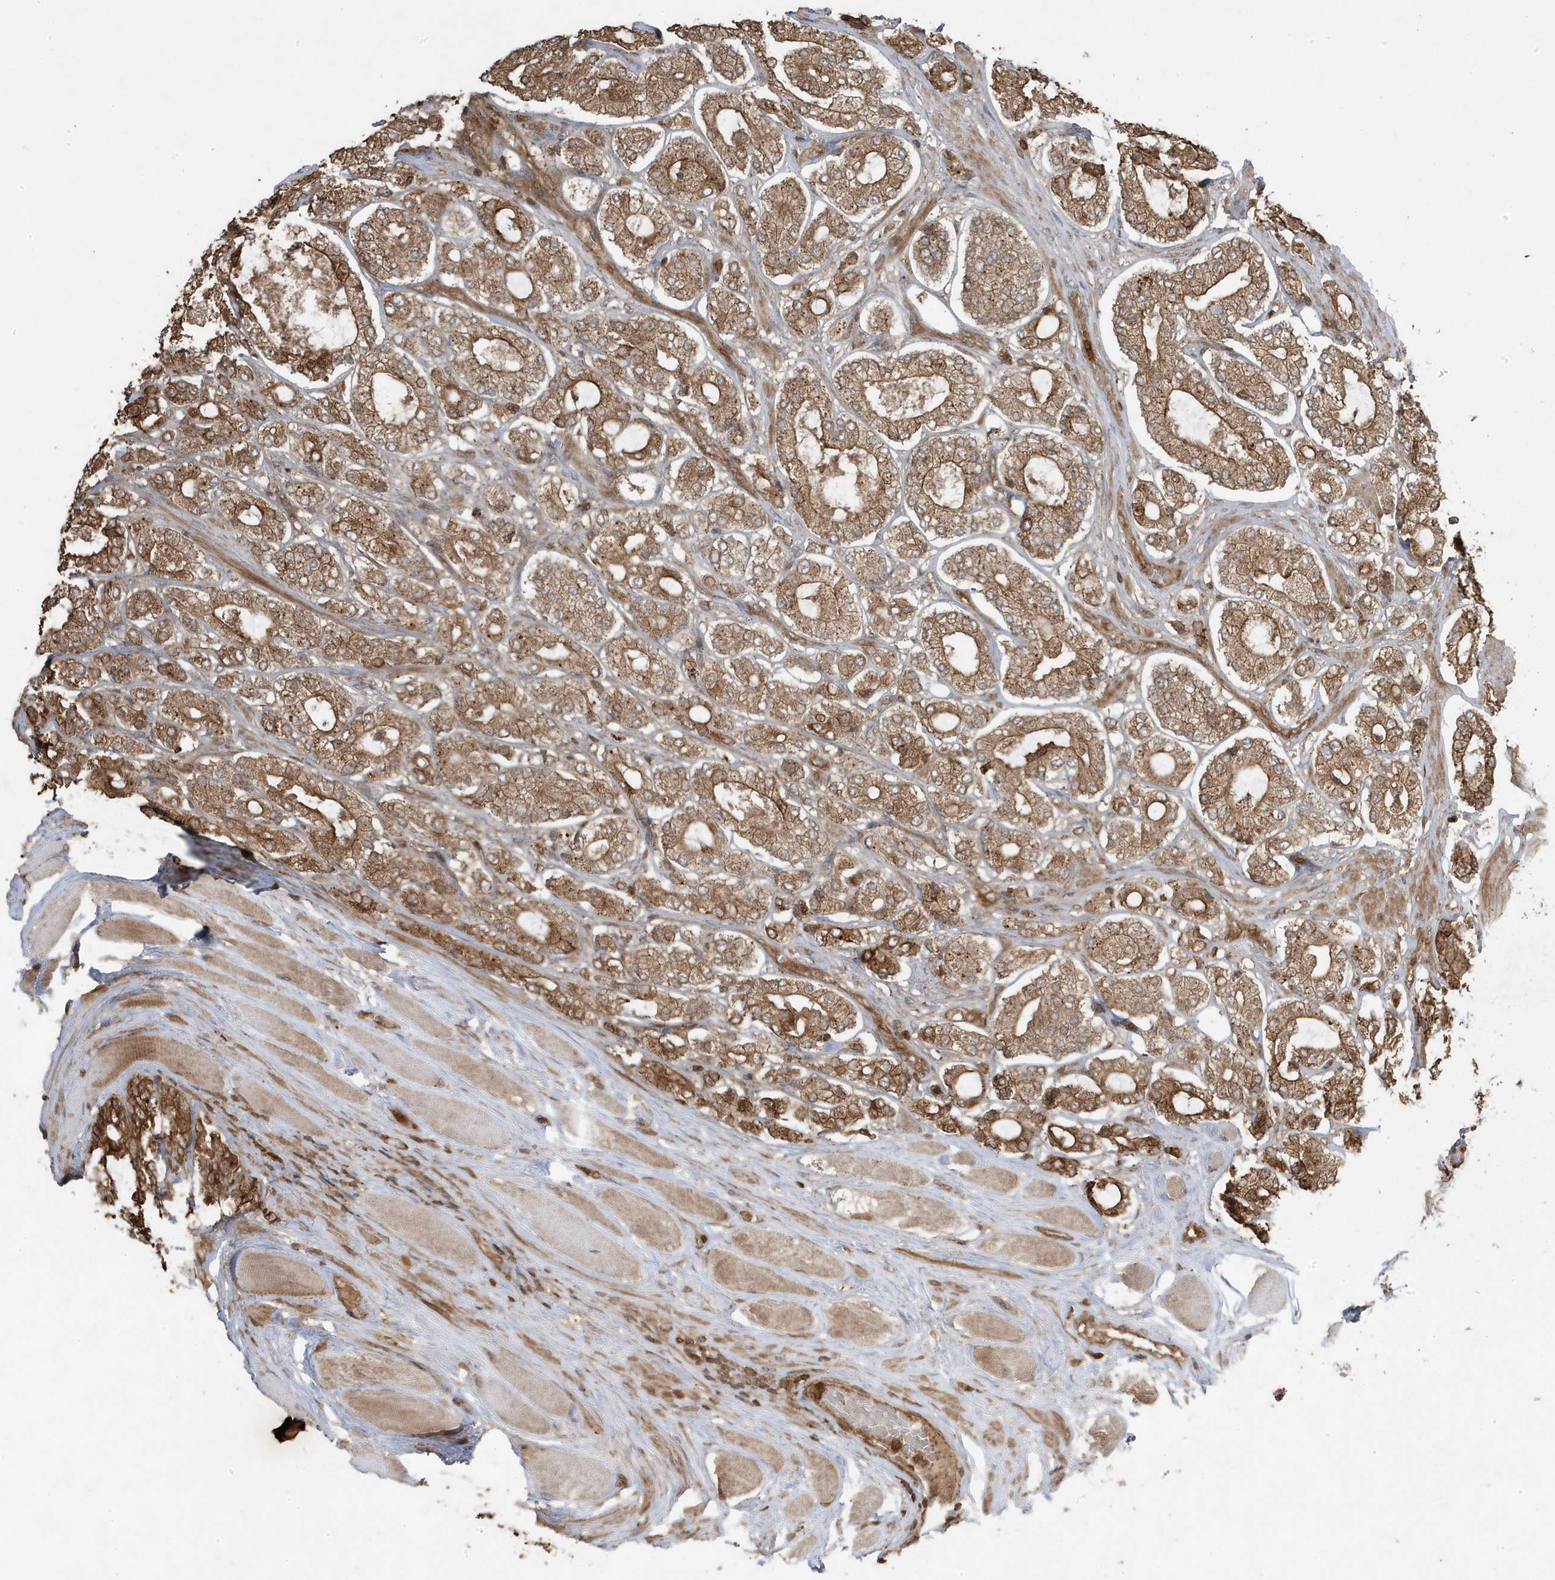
{"staining": {"intensity": "moderate", "quantity": ">75%", "location": "cytoplasmic/membranous"}, "tissue": "prostate cancer", "cell_type": "Tumor cells", "image_type": "cancer", "snomed": [{"axis": "morphology", "description": "Adenocarcinoma, High grade"}, {"axis": "topography", "description": "Prostate"}], "caption": "An immunohistochemistry (IHC) photomicrograph of neoplastic tissue is shown. Protein staining in brown shows moderate cytoplasmic/membranous positivity in prostate cancer within tumor cells. The staining was performed using DAB (3,3'-diaminobenzidine) to visualize the protein expression in brown, while the nuclei were stained in blue with hematoxylin (Magnification: 20x).", "gene": "ASAP1", "patient": {"sex": "male", "age": 65}}